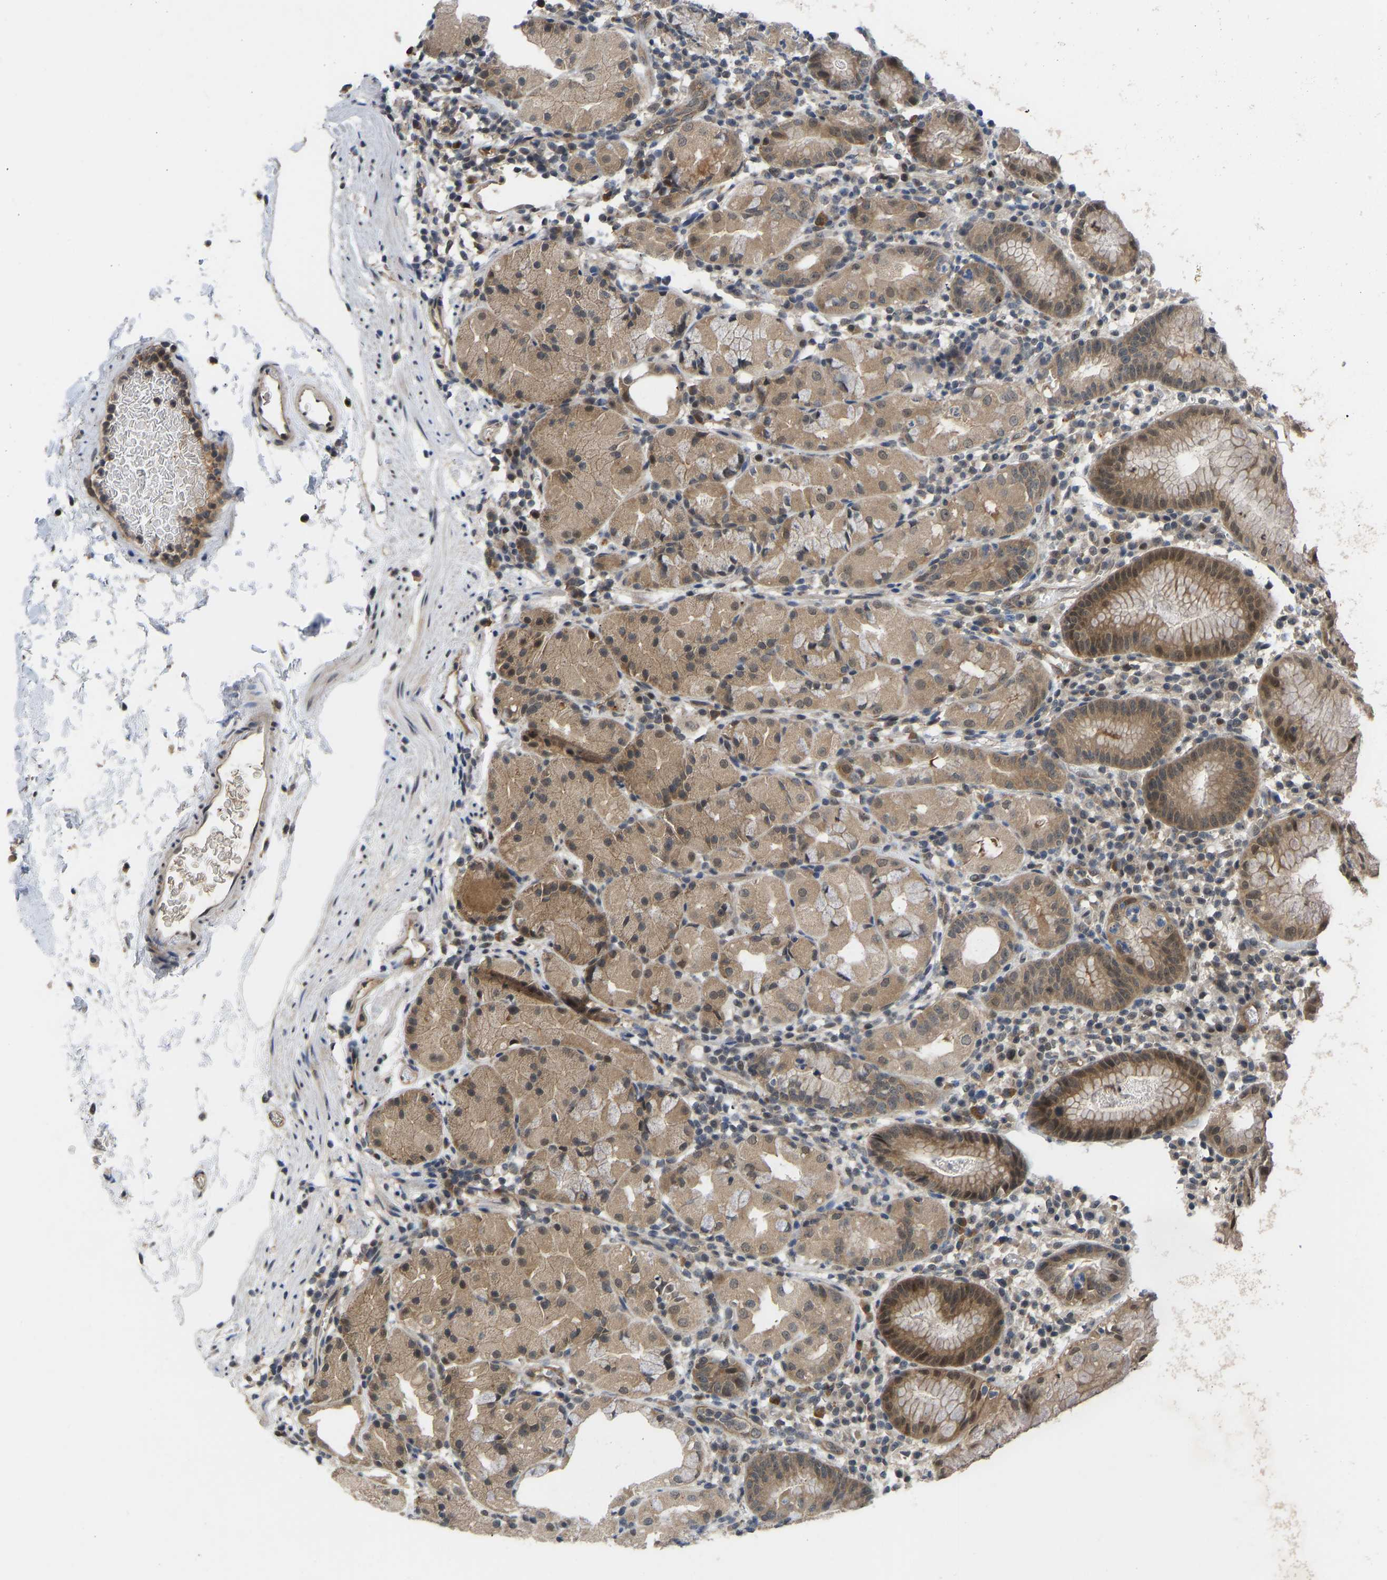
{"staining": {"intensity": "moderate", "quantity": "25%-75%", "location": "cytoplasmic/membranous,nuclear"}, "tissue": "stomach", "cell_type": "Glandular cells", "image_type": "normal", "snomed": [{"axis": "morphology", "description": "Normal tissue, NOS"}, {"axis": "topography", "description": "Stomach"}, {"axis": "topography", "description": "Stomach, lower"}], "caption": "This histopathology image displays IHC staining of normal stomach, with medium moderate cytoplasmic/membranous,nuclear staining in approximately 25%-75% of glandular cells.", "gene": "ZNF251", "patient": {"sex": "female", "age": 75}}